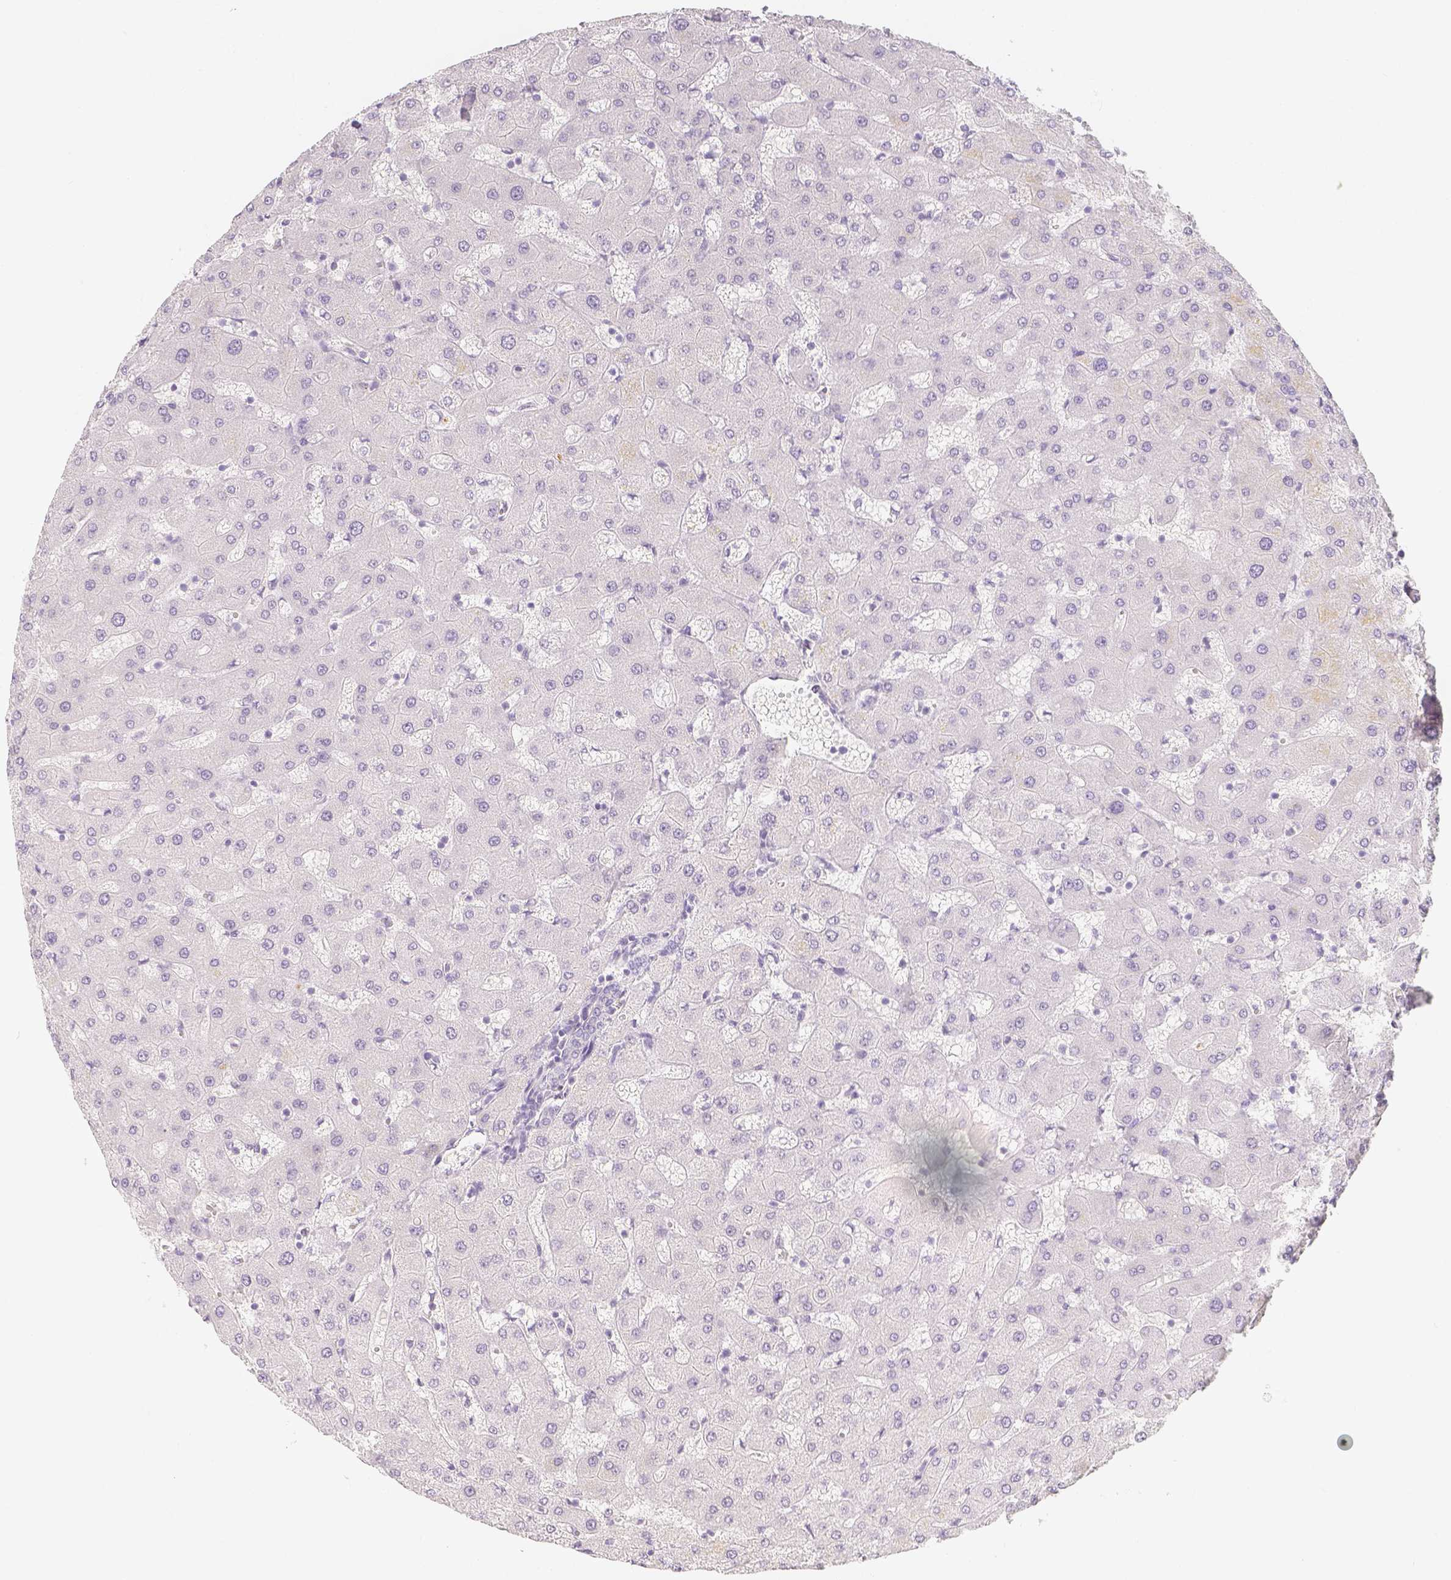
{"staining": {"intensity": "negative", "quantity": "none", "location": "none"}, "tissue": "liver", "cell_type": "Cholangiocytes", "image_type": "normal", "snomed": [{"axis": "morphology", "description": "Normal tissue, NOS"}, {"axis": "topography", "description": "Liver"}], "caption": "DAB immunohistochemical staining of unremarkable human liver displays no significant expression in cholangiocytes. (Brightfield microscopy of DAB (3,3'-diaminobenzidine) IHC at high magnification).", "gene": "SLC18A1", "patient": {"sex": "female", "age": 63}}